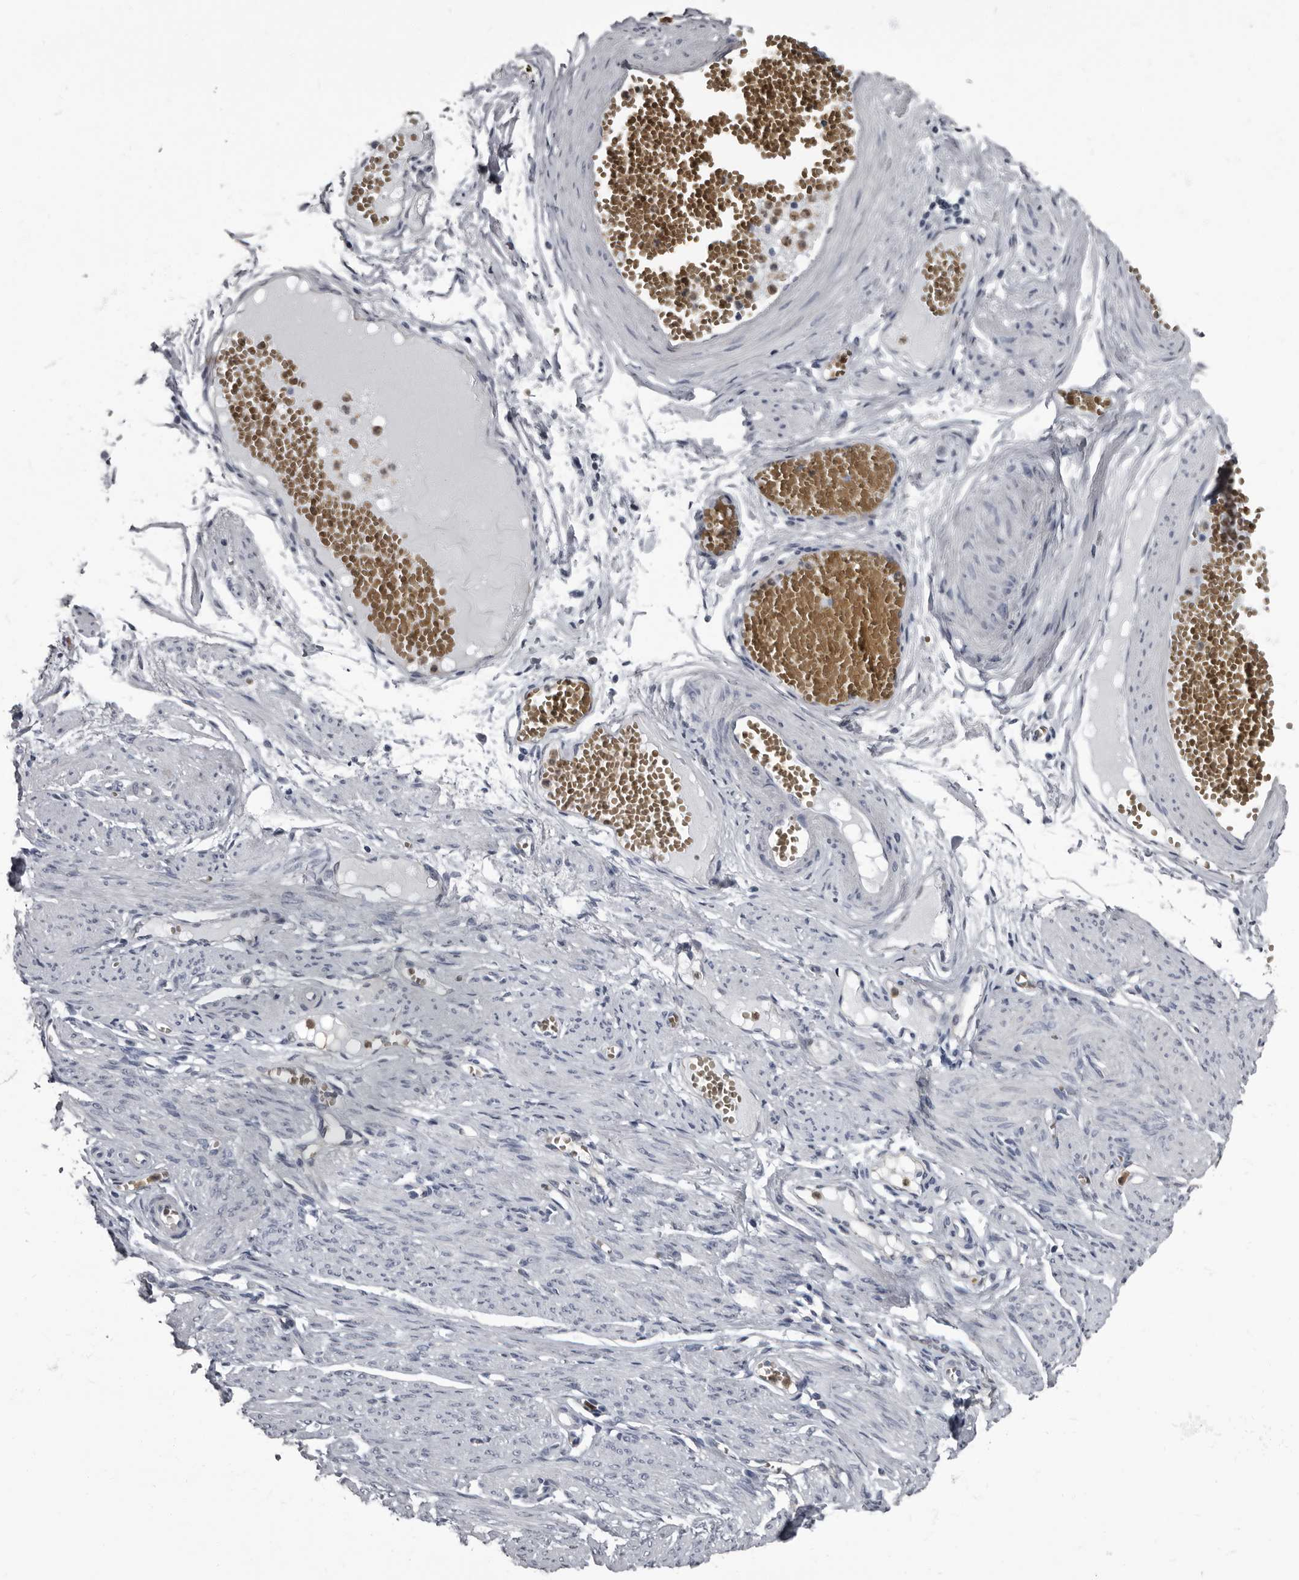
{"staining": {"intensity": "negative", "quantity": "none", "location": "none"}, "tissue": "adipose tissue", "cell_type": "Adipocytes", "image_type": "normal", "snomed": [{"axis": "morphology", "description": "Normal tissue, NOS"}, {"axis": "topography", "description": "Smooth muscle"}, {"axis": "topography", "description": "Peripheral nerve tissue"}], "caption": "The IHC photomicrograph has no significant positivity in adipocytes of adipose tissue.", "gene": "TPD52L1", "patient": {"sex": "female", "age": 39}}